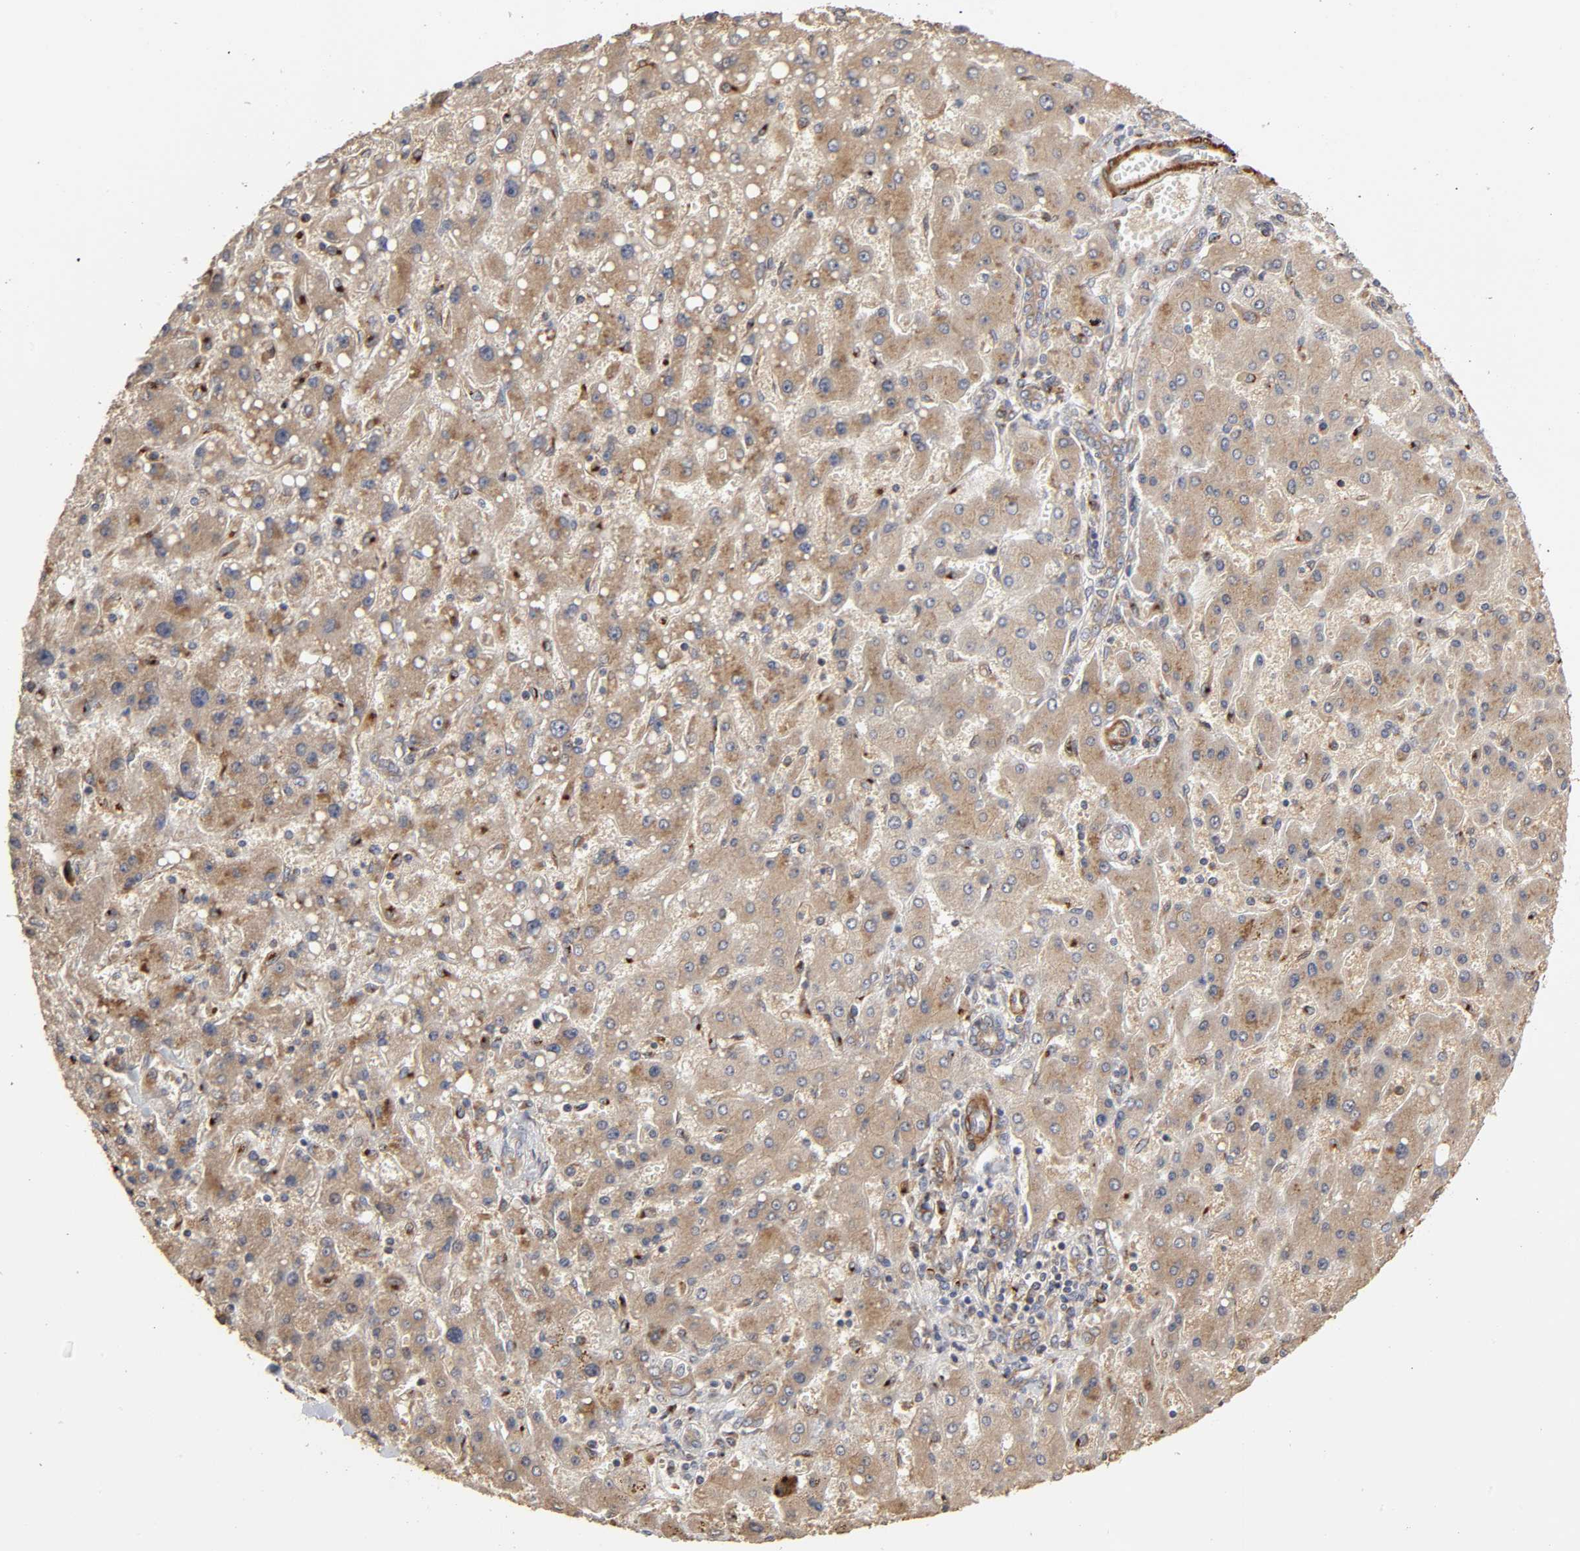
{"staining": {"intensity": "moderate", "quantity": ">75%", "location": "cytoplasmic/membranous"}, "tissue": "liver cancer", "cell_type": "Tumor cells", "image_type": "cancer", "snomed": [{"axis": "morphology", "description": "Carcinoma, Hepatocellular, NOS"}, {"axis": "topography", "description": "Liver"}], "caption": "High-magnification brightfield microscopy of liver hepatocellular carcinoma stained with DAB (brown) and counterstained with hematoxylin (blue). tumor cells exhibit moderate cytoplasmic/membranous expression is appreciated in approximately>75% of cells.", "gene": "GNPTG", "patient": {"sex": "female", "age": 53}}